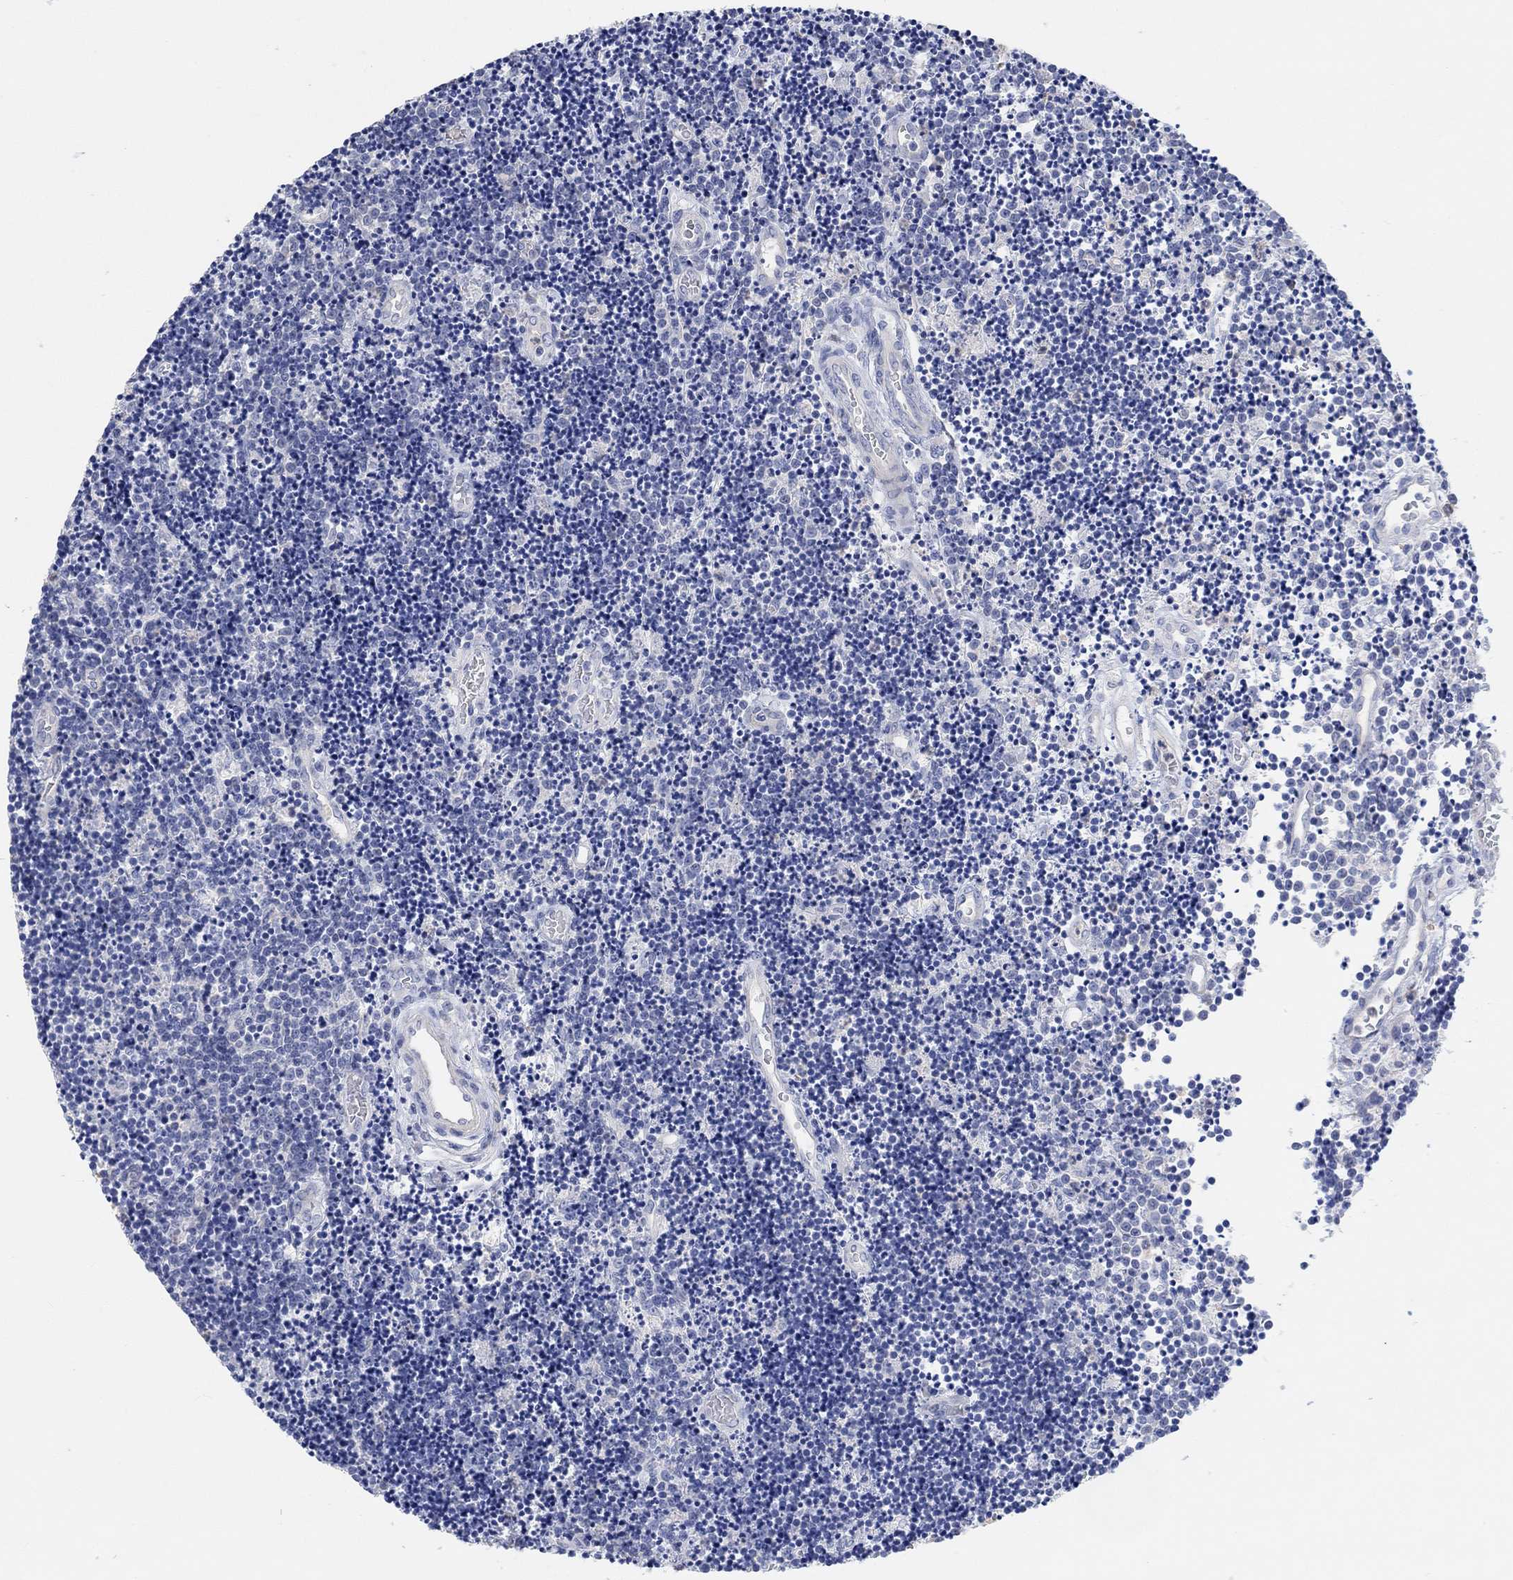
{"staining": {"intensity": "negative", "quantity": "none", "location": "none"}, "tissue": "lymphoma", "cell_type": "Tumor cells", "image_type": "cancer", "snomed": [{"axis": "morphology", "description": "Malignant lymphoma, non-Hodgkin's type, Low grade"}, {"axis": "topography", "description": "Brain"}], "caption": "Immunohistochemistry image of neoplastic tissue: human malignant lymphoma, non-Hodgkin's type (low-grade) stained with DAB (3,3'-diaminobenzidine) exhibits no significant protein expression in tumor cells.", "gene": "NLRP14", "patient": {"sex": "female", "age": 66}}